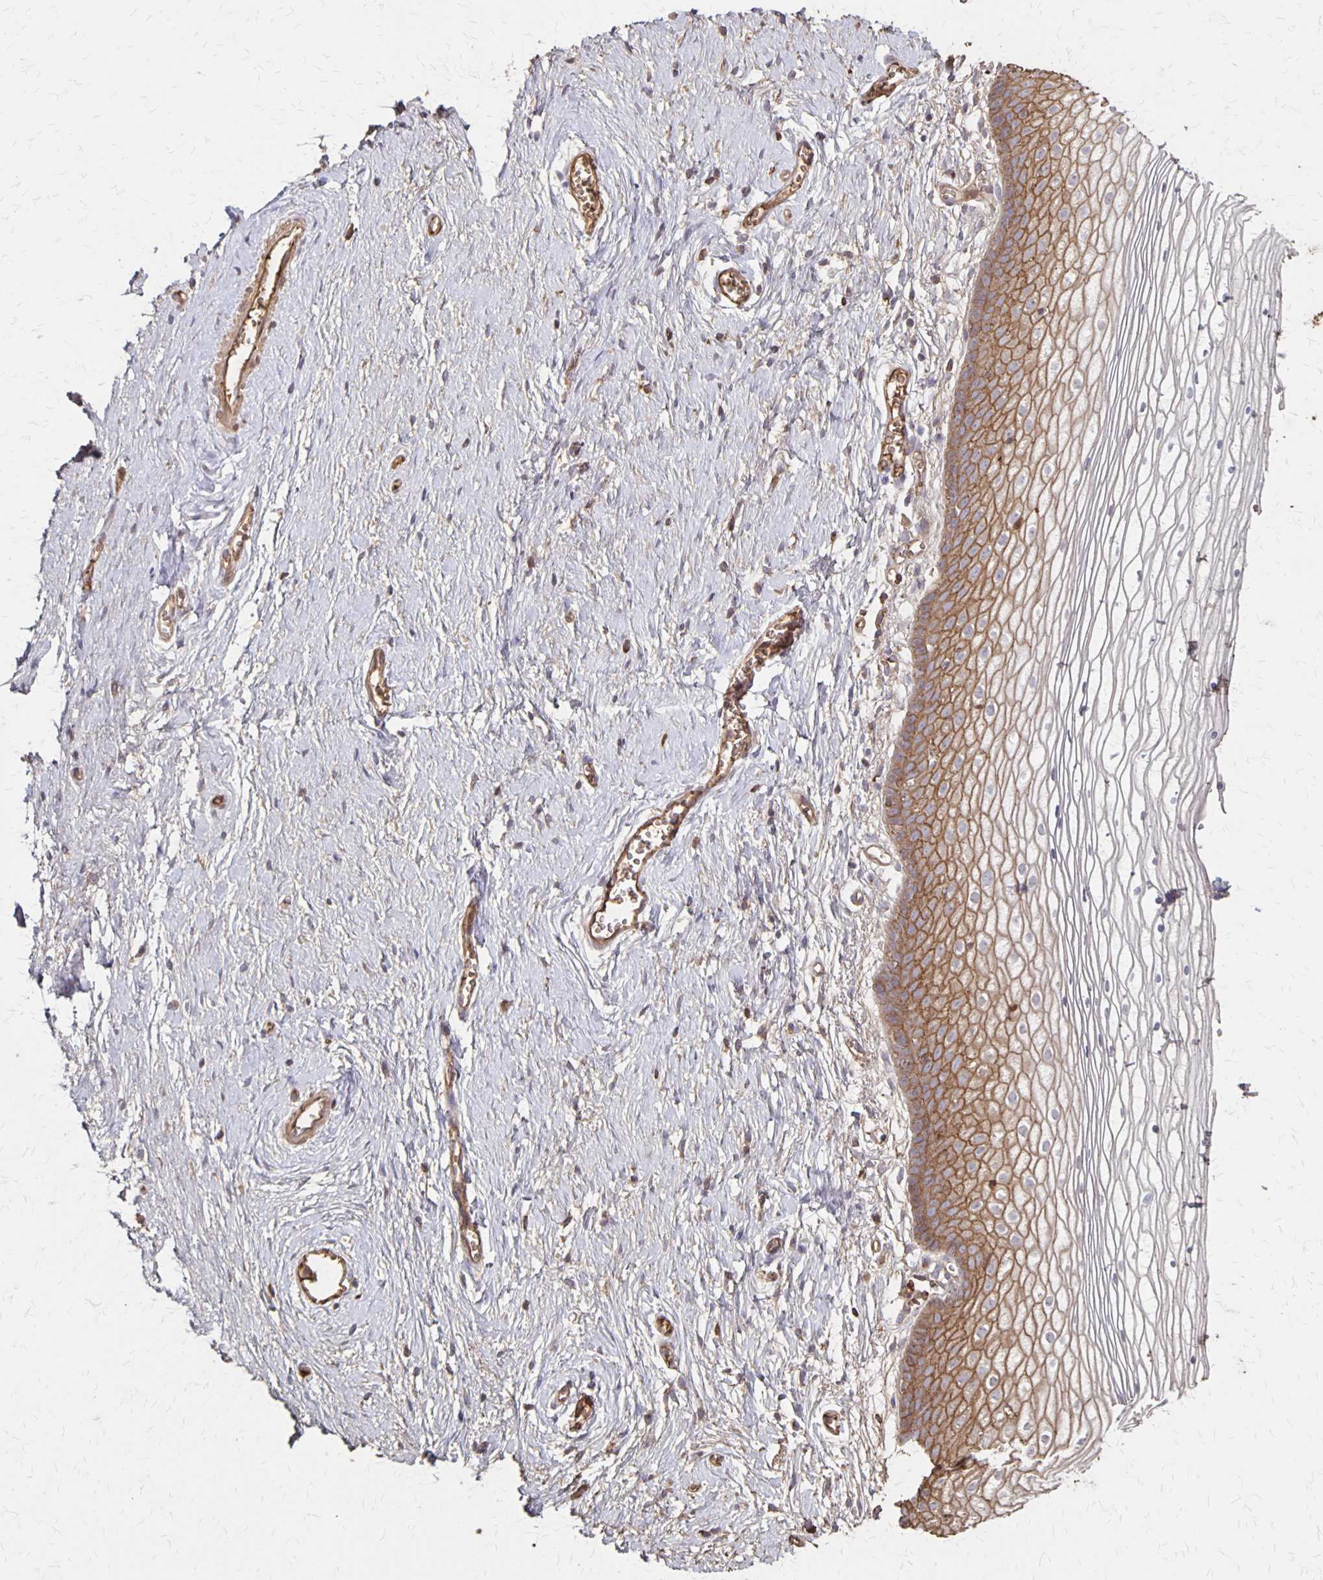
{"staining": {"intensity": "moderate", "quantity": ">75%", "location": "cytoplasmic/membranous"}, "tissue": "vagina", "cell_type": "Squamous epithelial cells", "image_type": "normal", "snomed": [{"axis": "morphology", "description": "Normal tissue, NOS"}, {"axis": "topography", "description": "Vagina"}], "caption": "Protein analysis of unremarkable vagina exhibits moderate cytoplasmic/membranous positivity in approximately >75% of squamous epithelial cells.", "gene": "PROM2", "patient": {"sex": "female", "age": 56}}